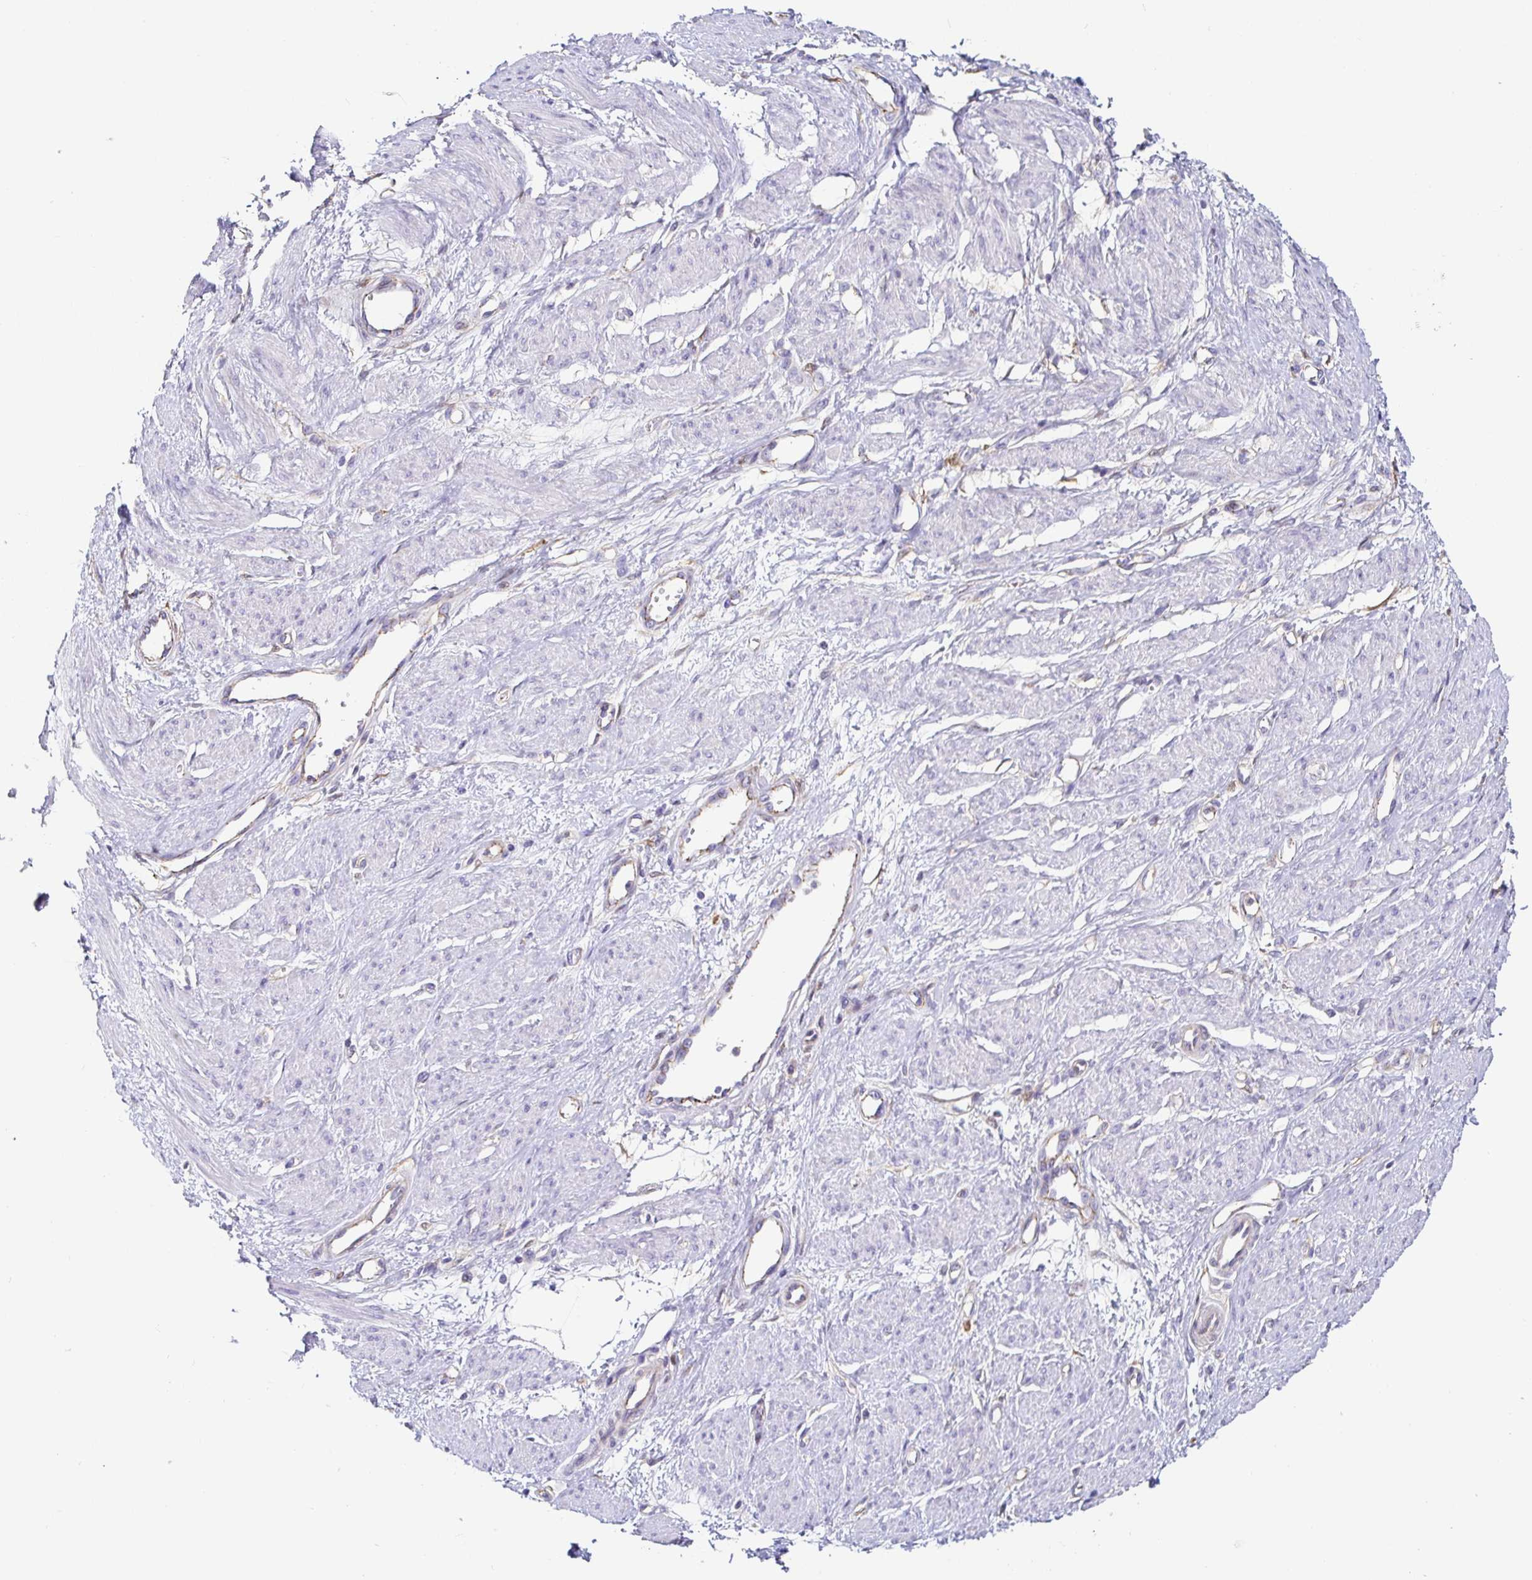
{"staining": {"intensity": "negative", "quantity": "none", "location": "none"}, "tissue": "smooth muscle", "cell_type": "Smooth muscle cells", "image_type": "normal", "snomed": [{"axis": "morphology", "description": "Normal tissue, NOS"}, {"axis": "topography", "description": "Smooth muscle"}, {"axis": "topography", "description": "Uterus"}], "caption": "This image is of normal smooth muscle stained with IHC to label a protein in brown with the nuclei are counter-stained blue. There is no expression in smooth muscle cells.", "gene": "PIWIL3", "patient": {"sex": "female", "age": 39}}